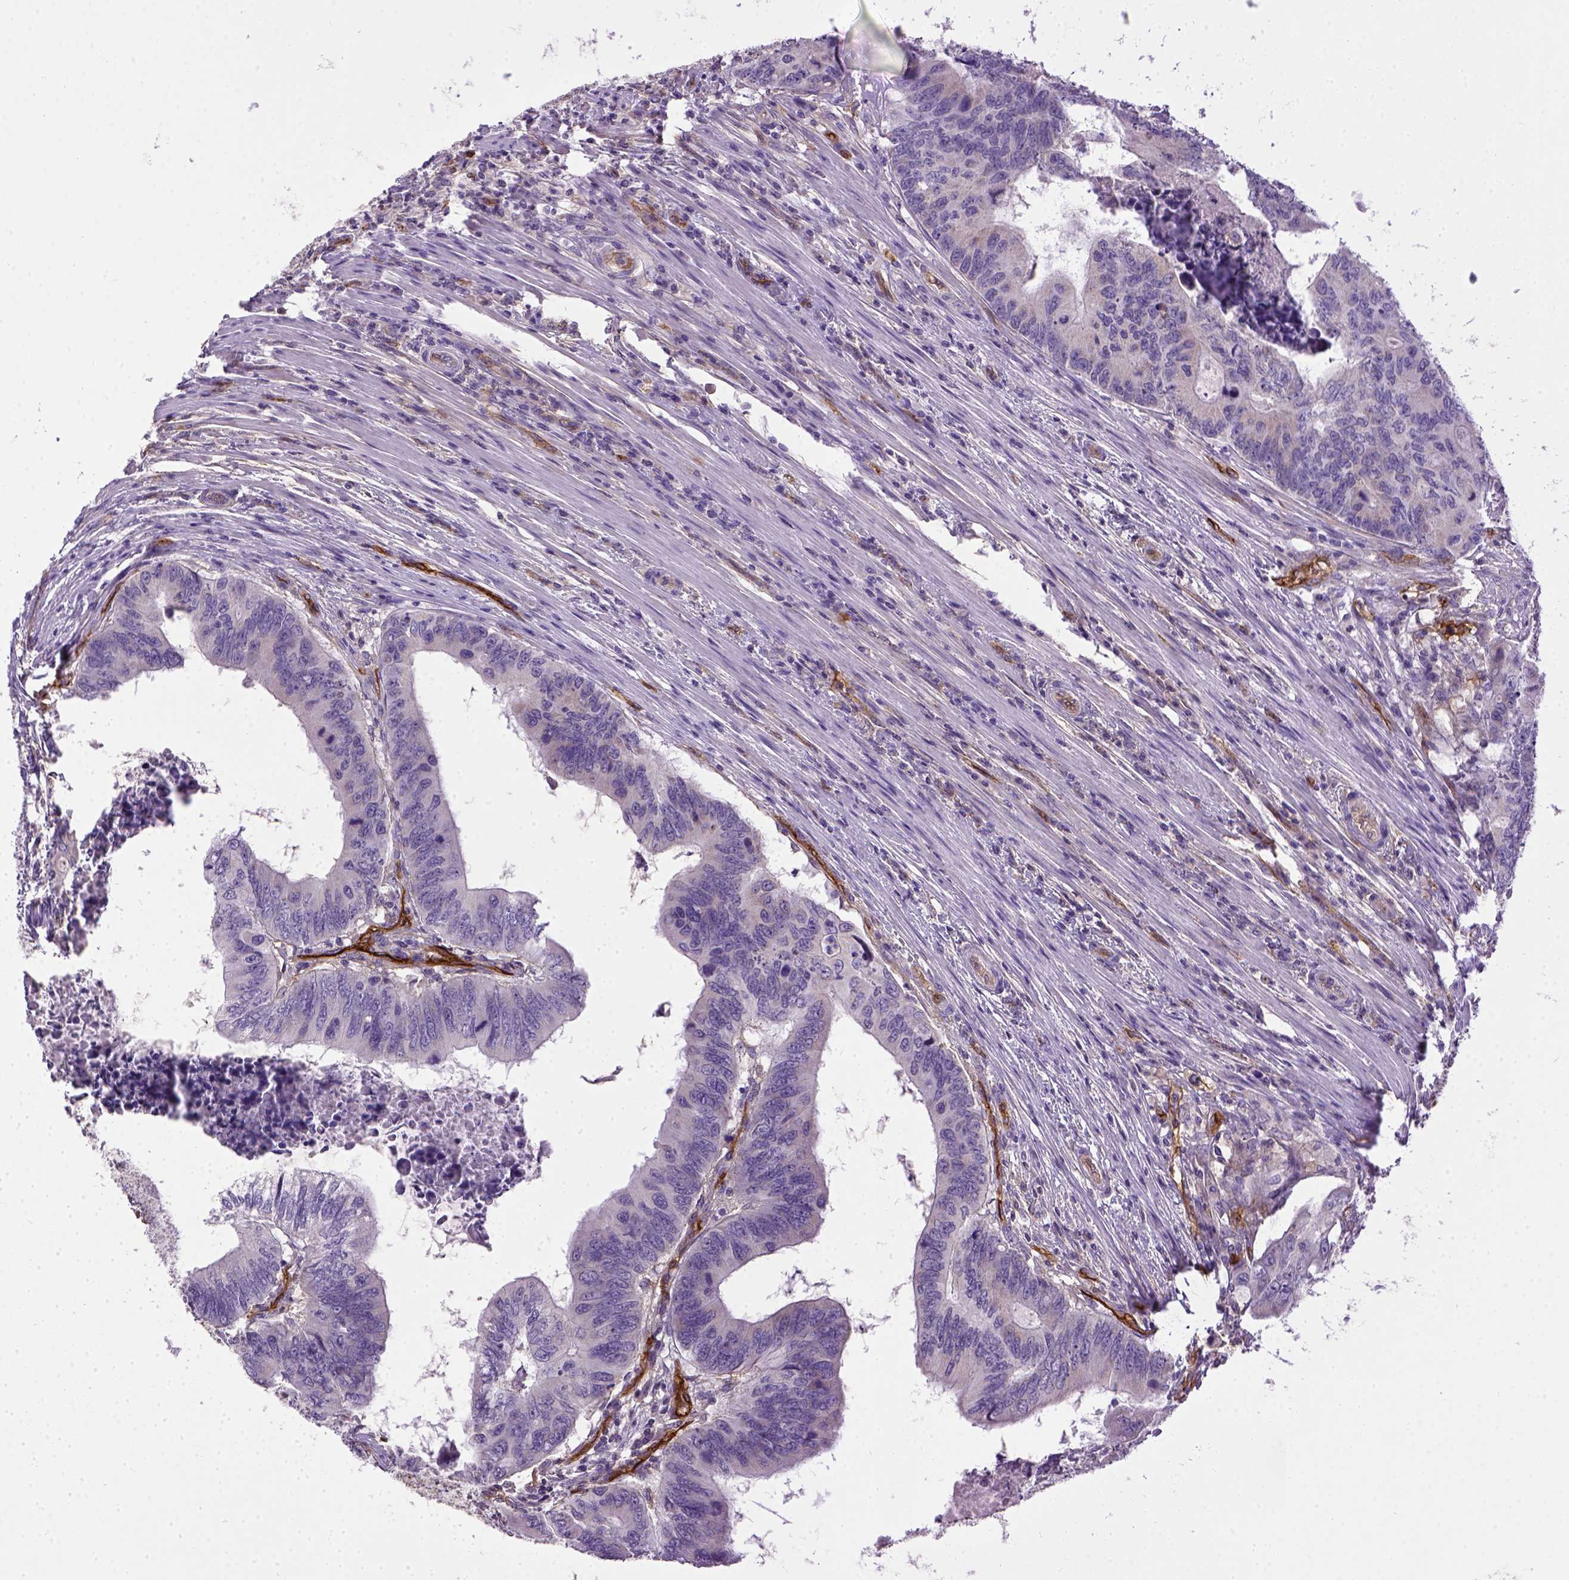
{"staining": {"intensity": "negative", "quantity": "none", "location": "none"}, "tissue": "colorectal cancer", "cell_type": "Tumor cells", "image_type": "cancer", "snomed": [{"axis": "morphology", "description": "Adenocarcinoma, NOS"}, {"axis": "topography", "description": "Colon"}], "caption": "The micrograph displays no staining of tumor cells in colorectal cancer.", "gene": "ENG", "patient": {"sex": "male", "age": 53}}